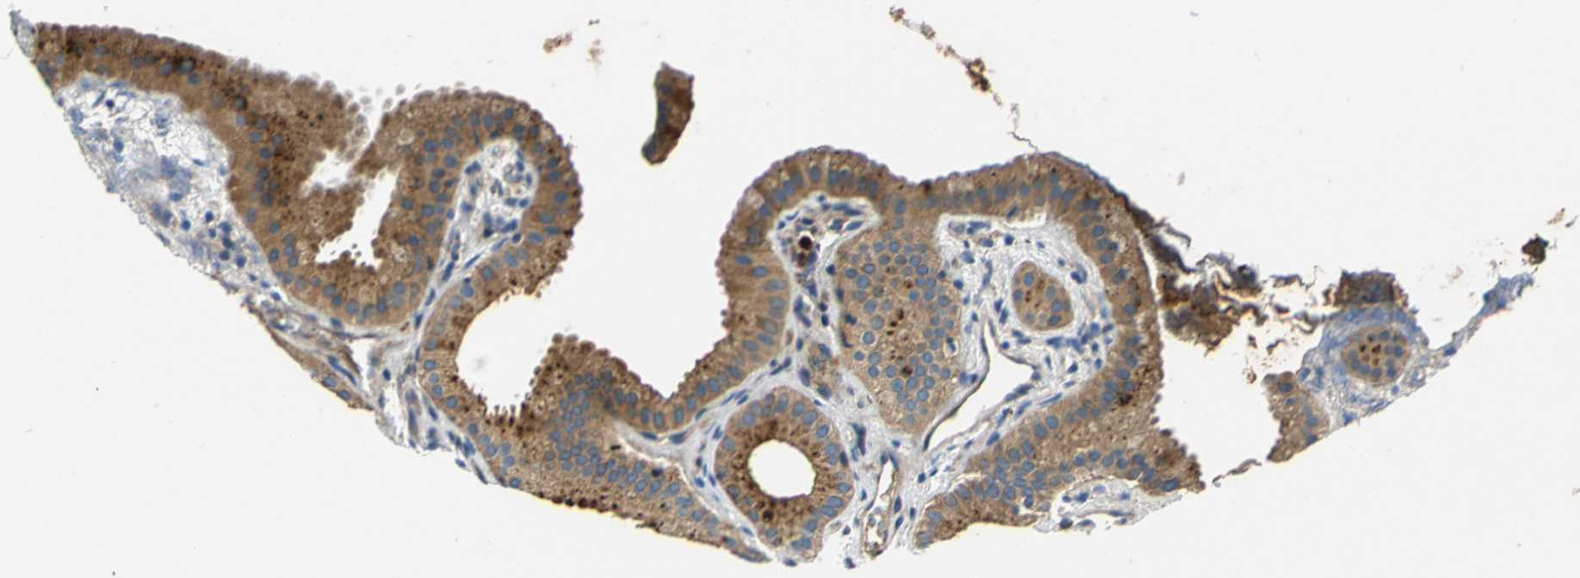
{"staining": {"intensity": "moderate", "quantity": ">75%", "location": "cytoplasmic/membranous"}, "tissue": "gallbladder", "cell_type": "Glandular cells", "image_type": "normal", "snomed": [{"axis": "morphology", "description": "Normal tissue, NOS"}, {"axis": "topography", "description": "Gallbladder"}], "caption": "Immunohistochemistry (IHC) (DAB (3,3'-diaminobenzidine)) staining of normal gallbladder demonstrates moderate cytoplasmic/membranous protein expression in approximately >75% of glandular cells. (DAB = brown stain, brightfield microscopy at high magnification).", "gene": "RAB1B", "patient": {"sex": "female", "age": 64}}